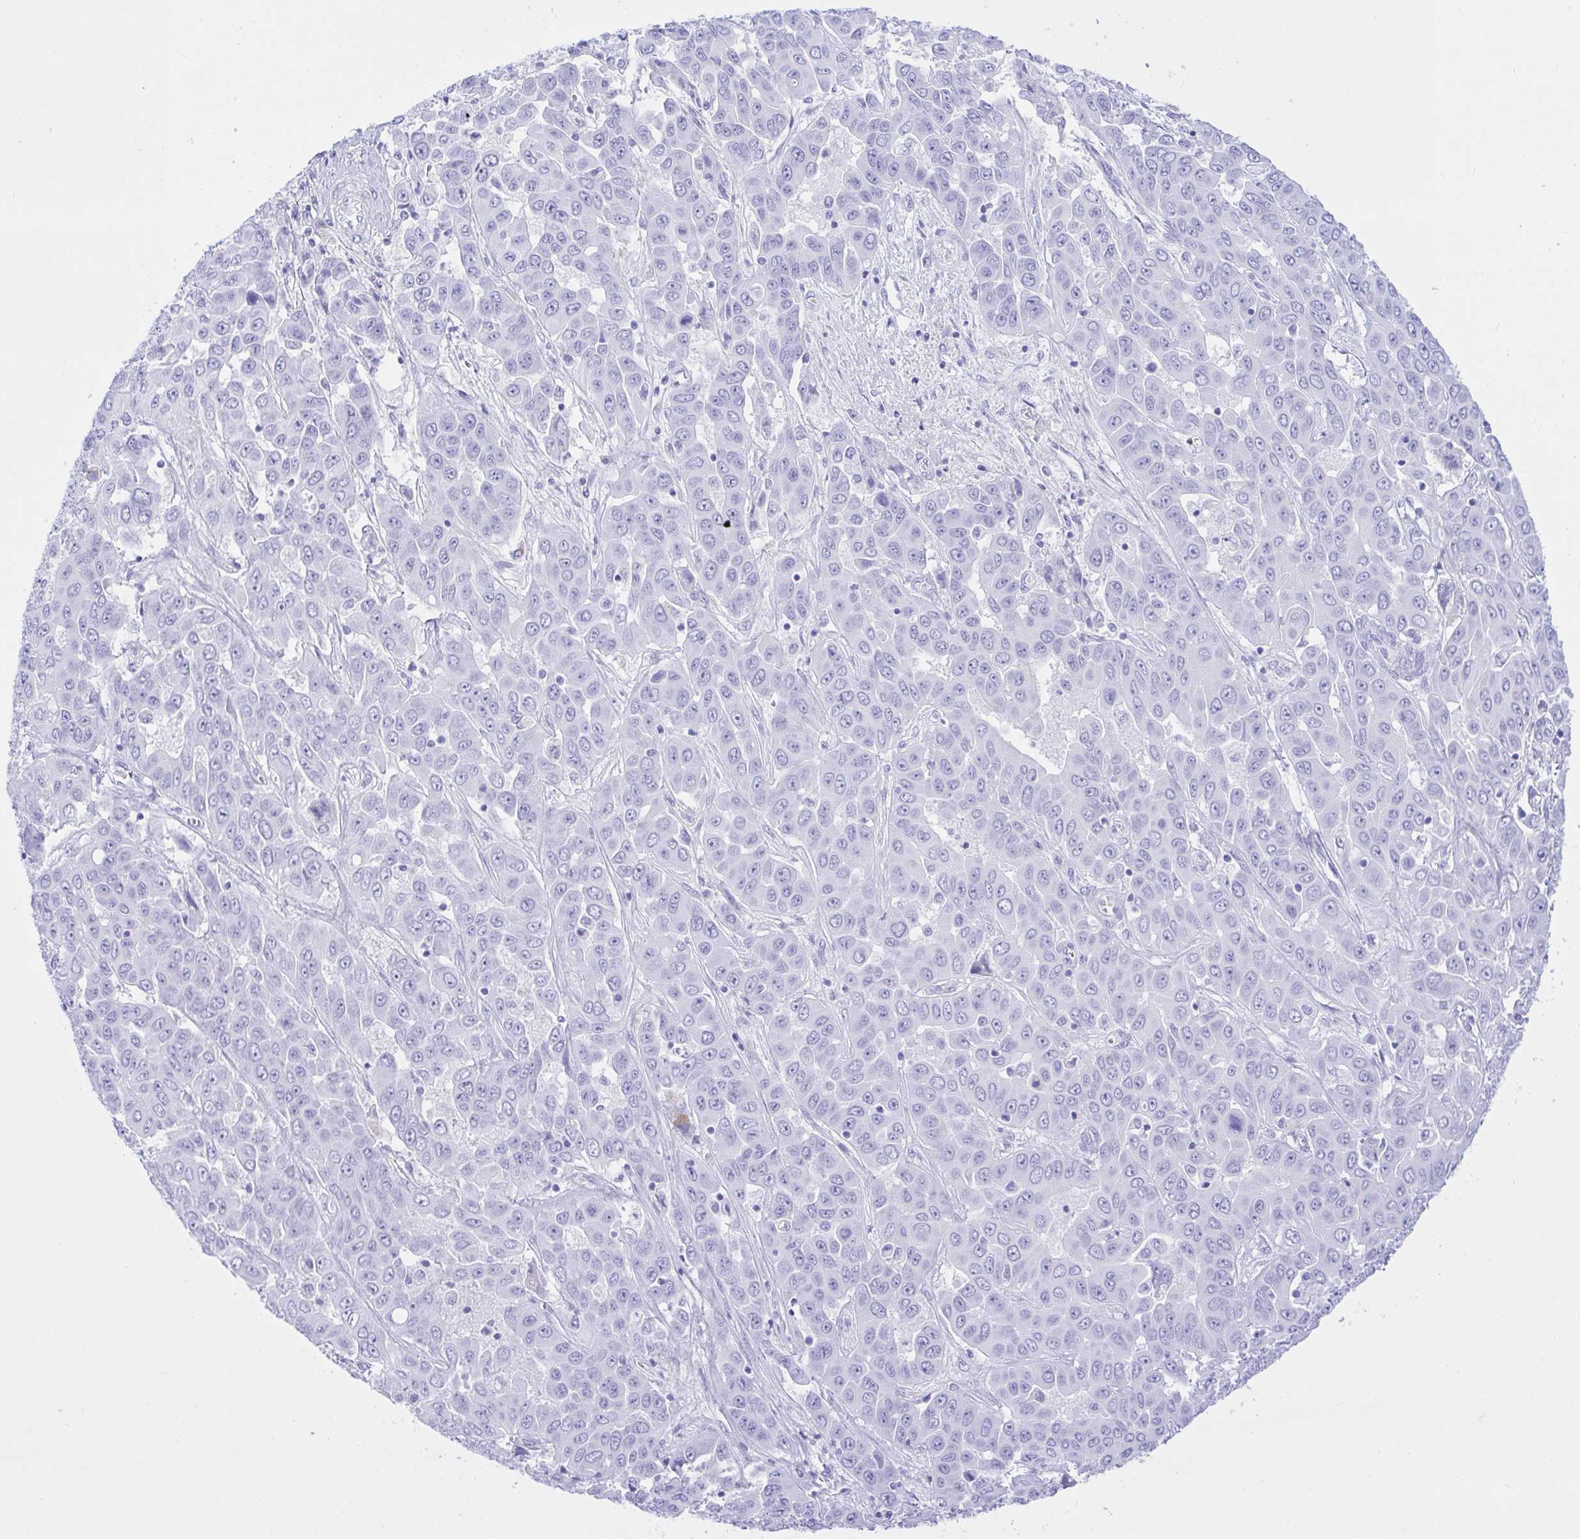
{"staining": {"intensity": "negative", "quantity": "none", "location": "none"}, "tissue": "liver cancer", "cell_type": "Tumor cells", "image_type": "cancer", "snomed": [{"axis": "morphology", "description": "Cholangiocarcinoma"}, {"axis": "topography", "description": "Liver"}], "caption": "There is no significant expression in tumor cells of cholangiocarcinoma (liver). (Brightfield microscopy of DAB (3,3'-diaminobenzidine) IHC at high magnification).", "gene": "SELENOV", "patient": {"sex": "female", "age": 52}}